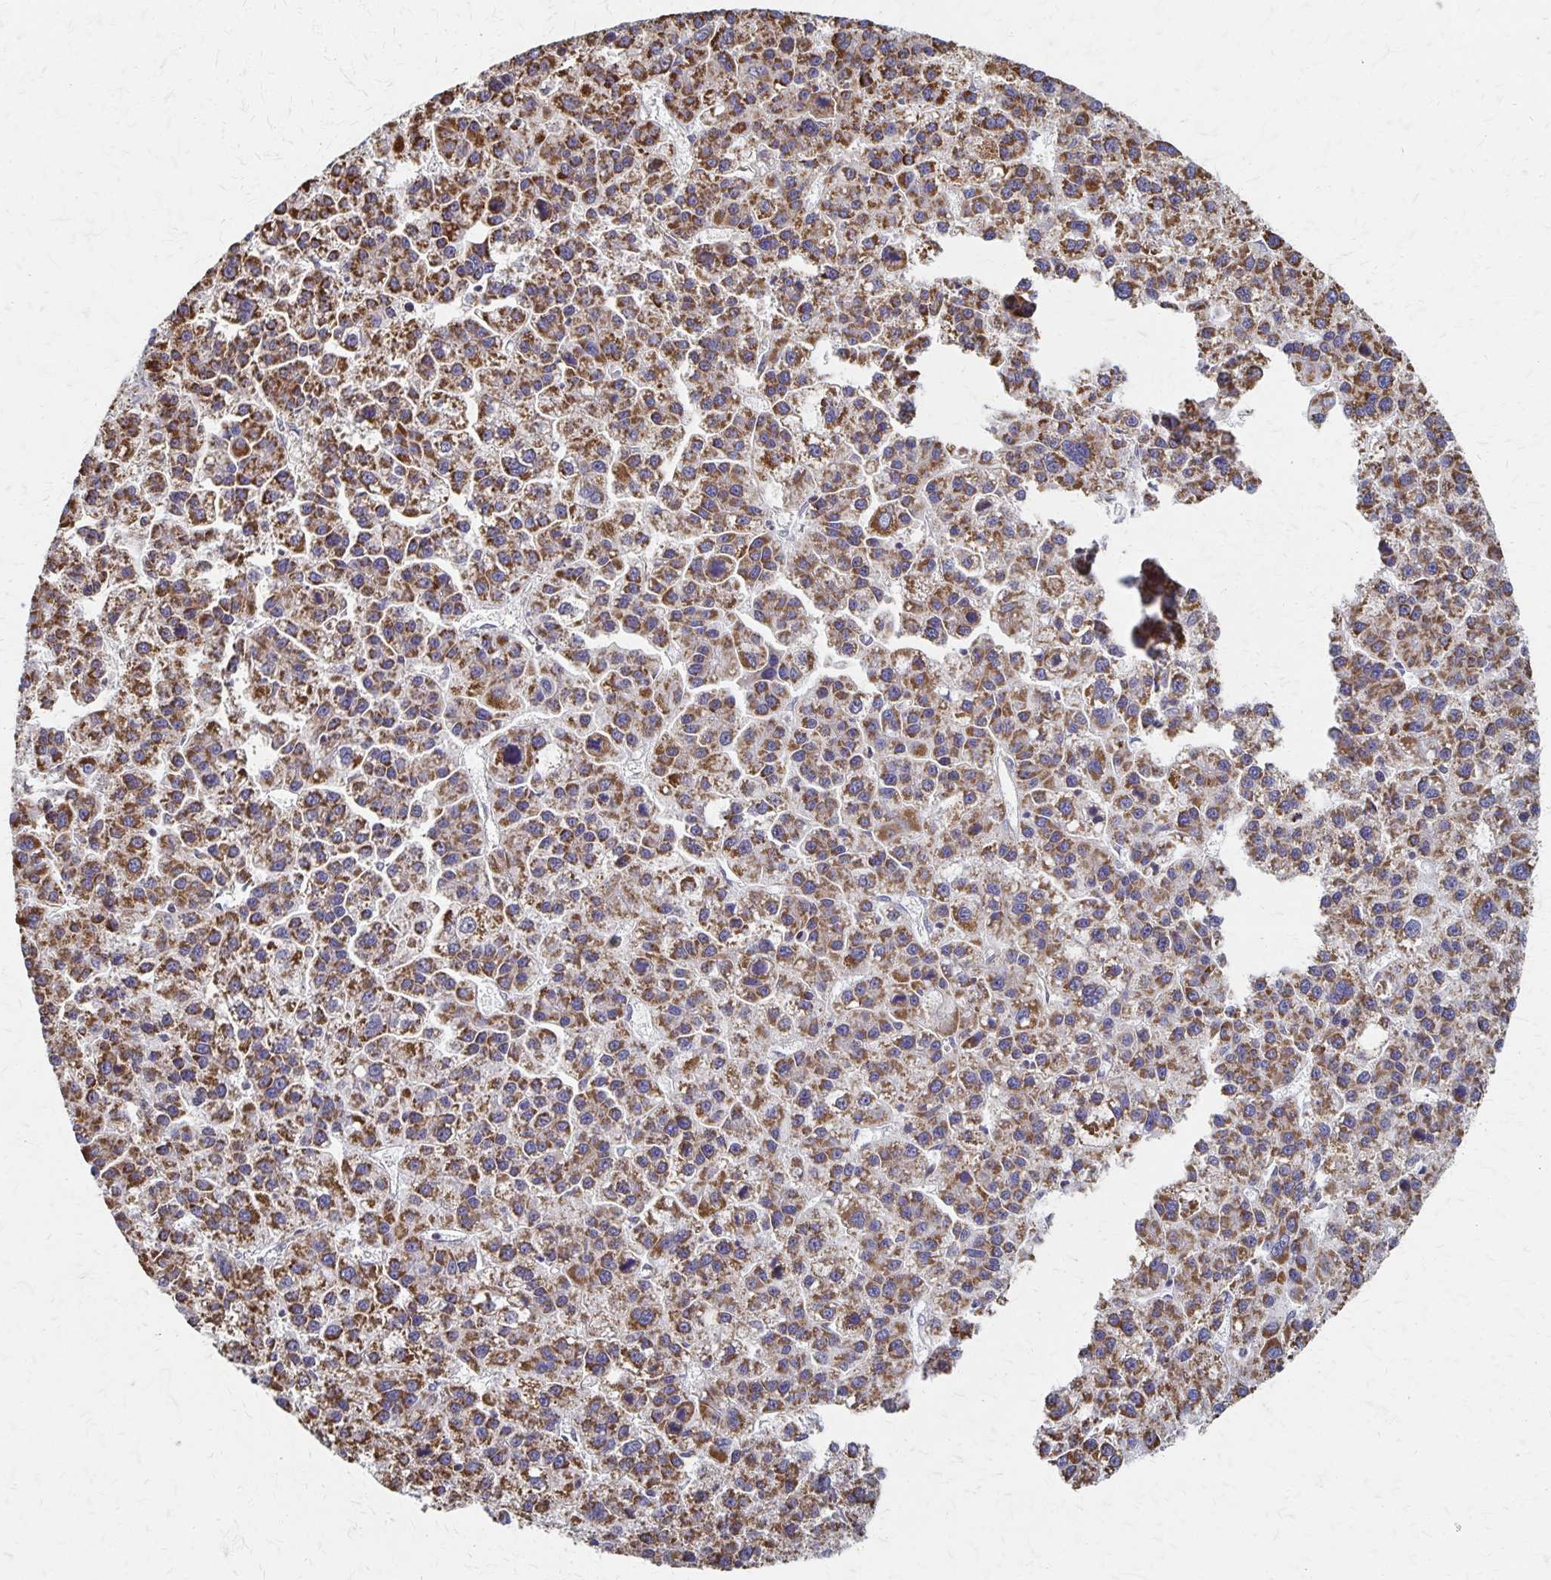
{"staining": {"intensity": "strong", "quantity": ">75%", "location": "cytoplasmic/membranous"}, "tissue": "liver cancer", "cell_type": "Tumor cells", "image_type": "cancer", "snomed": [{"axis": "morphology", "description": "Carcinoma, Hepatocellular, NOS"}, {"axis": "topography", "description": "Liver"}], "caption": "Immunohistochemistry (DAB (3,3'-diaminobenzidine)) staining of liver cancer (hepatocellular carcinoma) shows strong cytoplasmic/membranous protein staining in approximately >75% of tumor cells. (DAB = brown stain, brightfield microscopy at high magnification).", "gene": "DYRK4", "patient": {"sex": "female", "age": 58}}